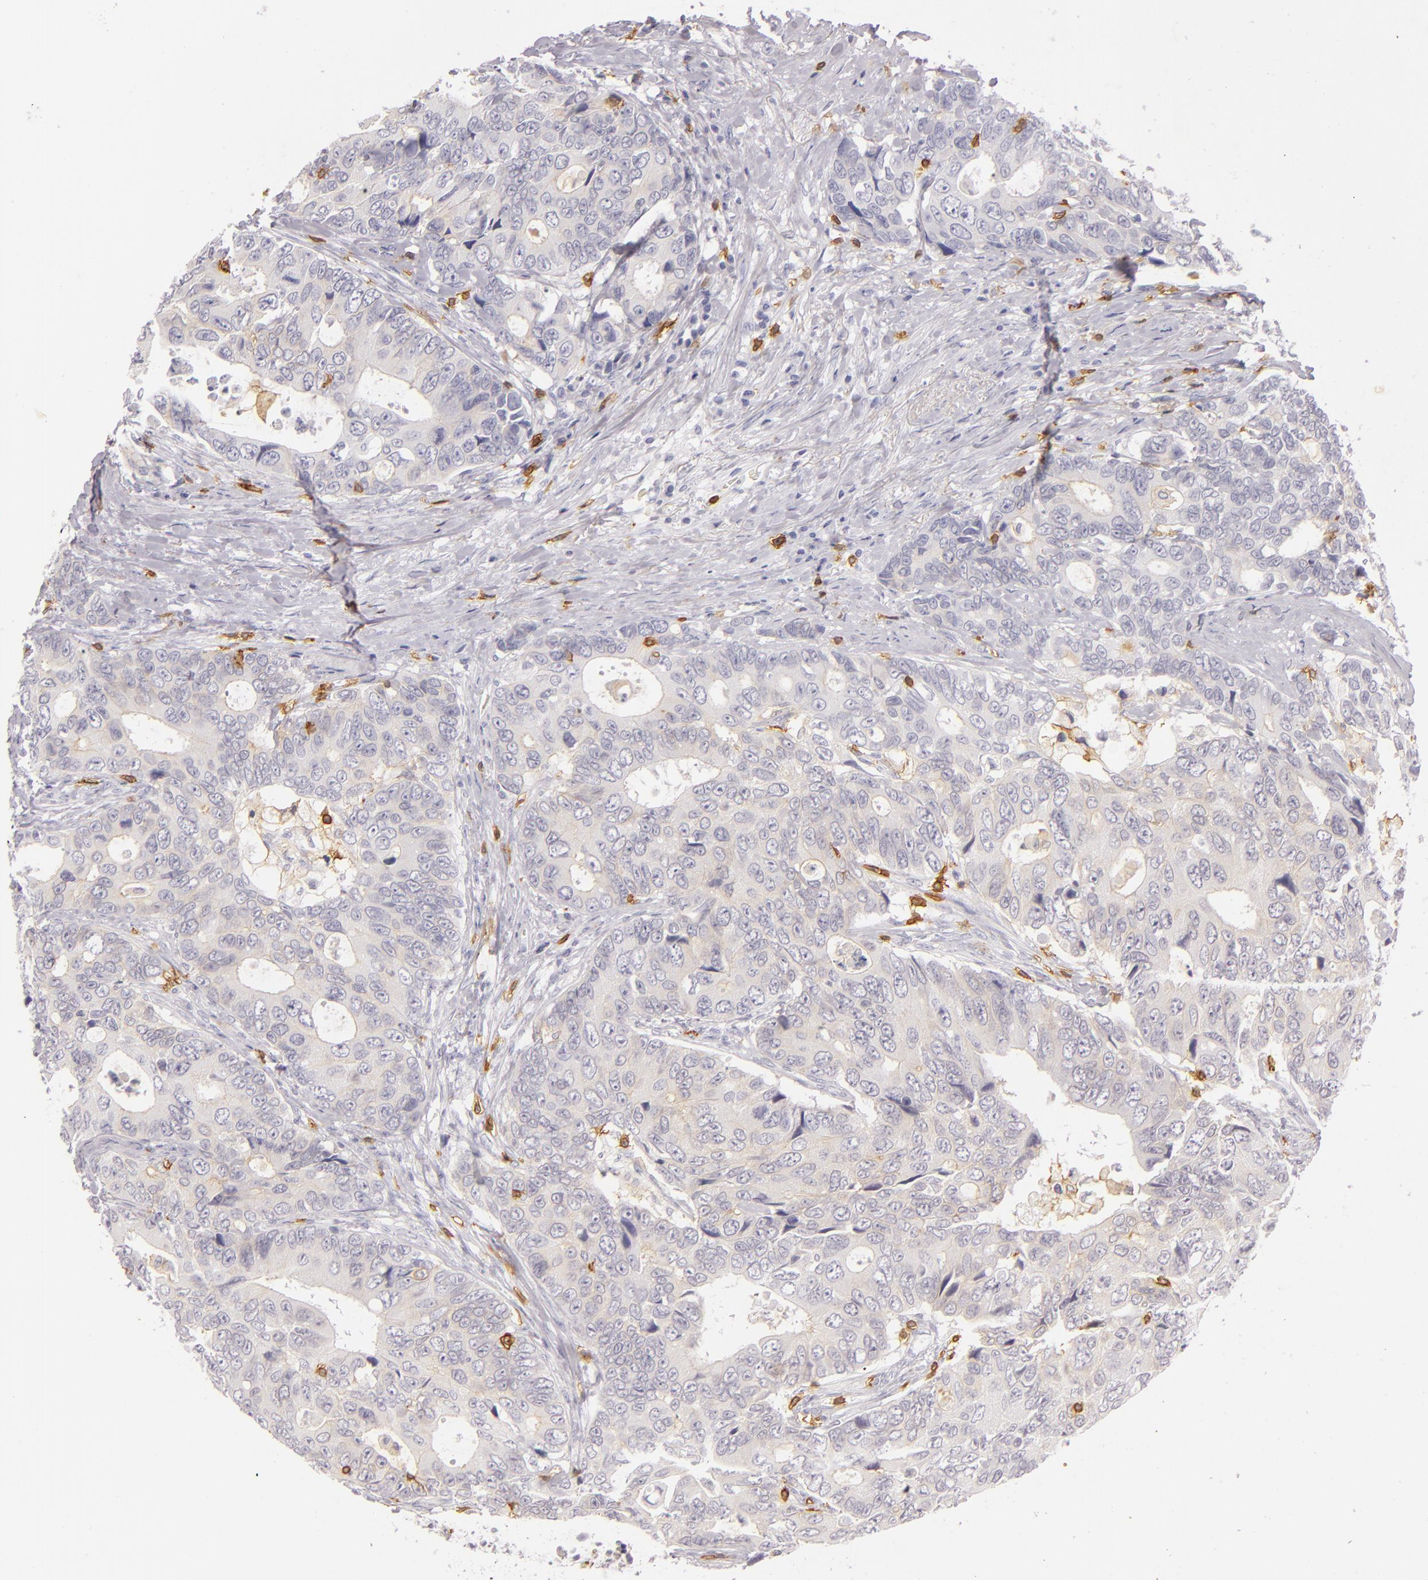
{"staining": {"intensity": "negative", "quantity": "none", "location": "none"}, "tissue": "colorectal cancer", "cell_type": "Tumor cells", "image_type": "cancer", "snomed": [{"axis": "morphology", "description": "Adenocarcinoma, NOS"}, {"axis": "topography", "description": "Rectum"}], "caption": "IHC histopathology image of neoplastic tissue: adenocarcinoma (colorectal) stained with DAB shows no significant protein positivity in tumor cells. Brightfield microscopy of immunohistochemistry stained with DAB (brown) and hematoxylin (blue), captured at high magnification.", "gene": "LAT", "patient": {"sex": "female", "age": 67}}